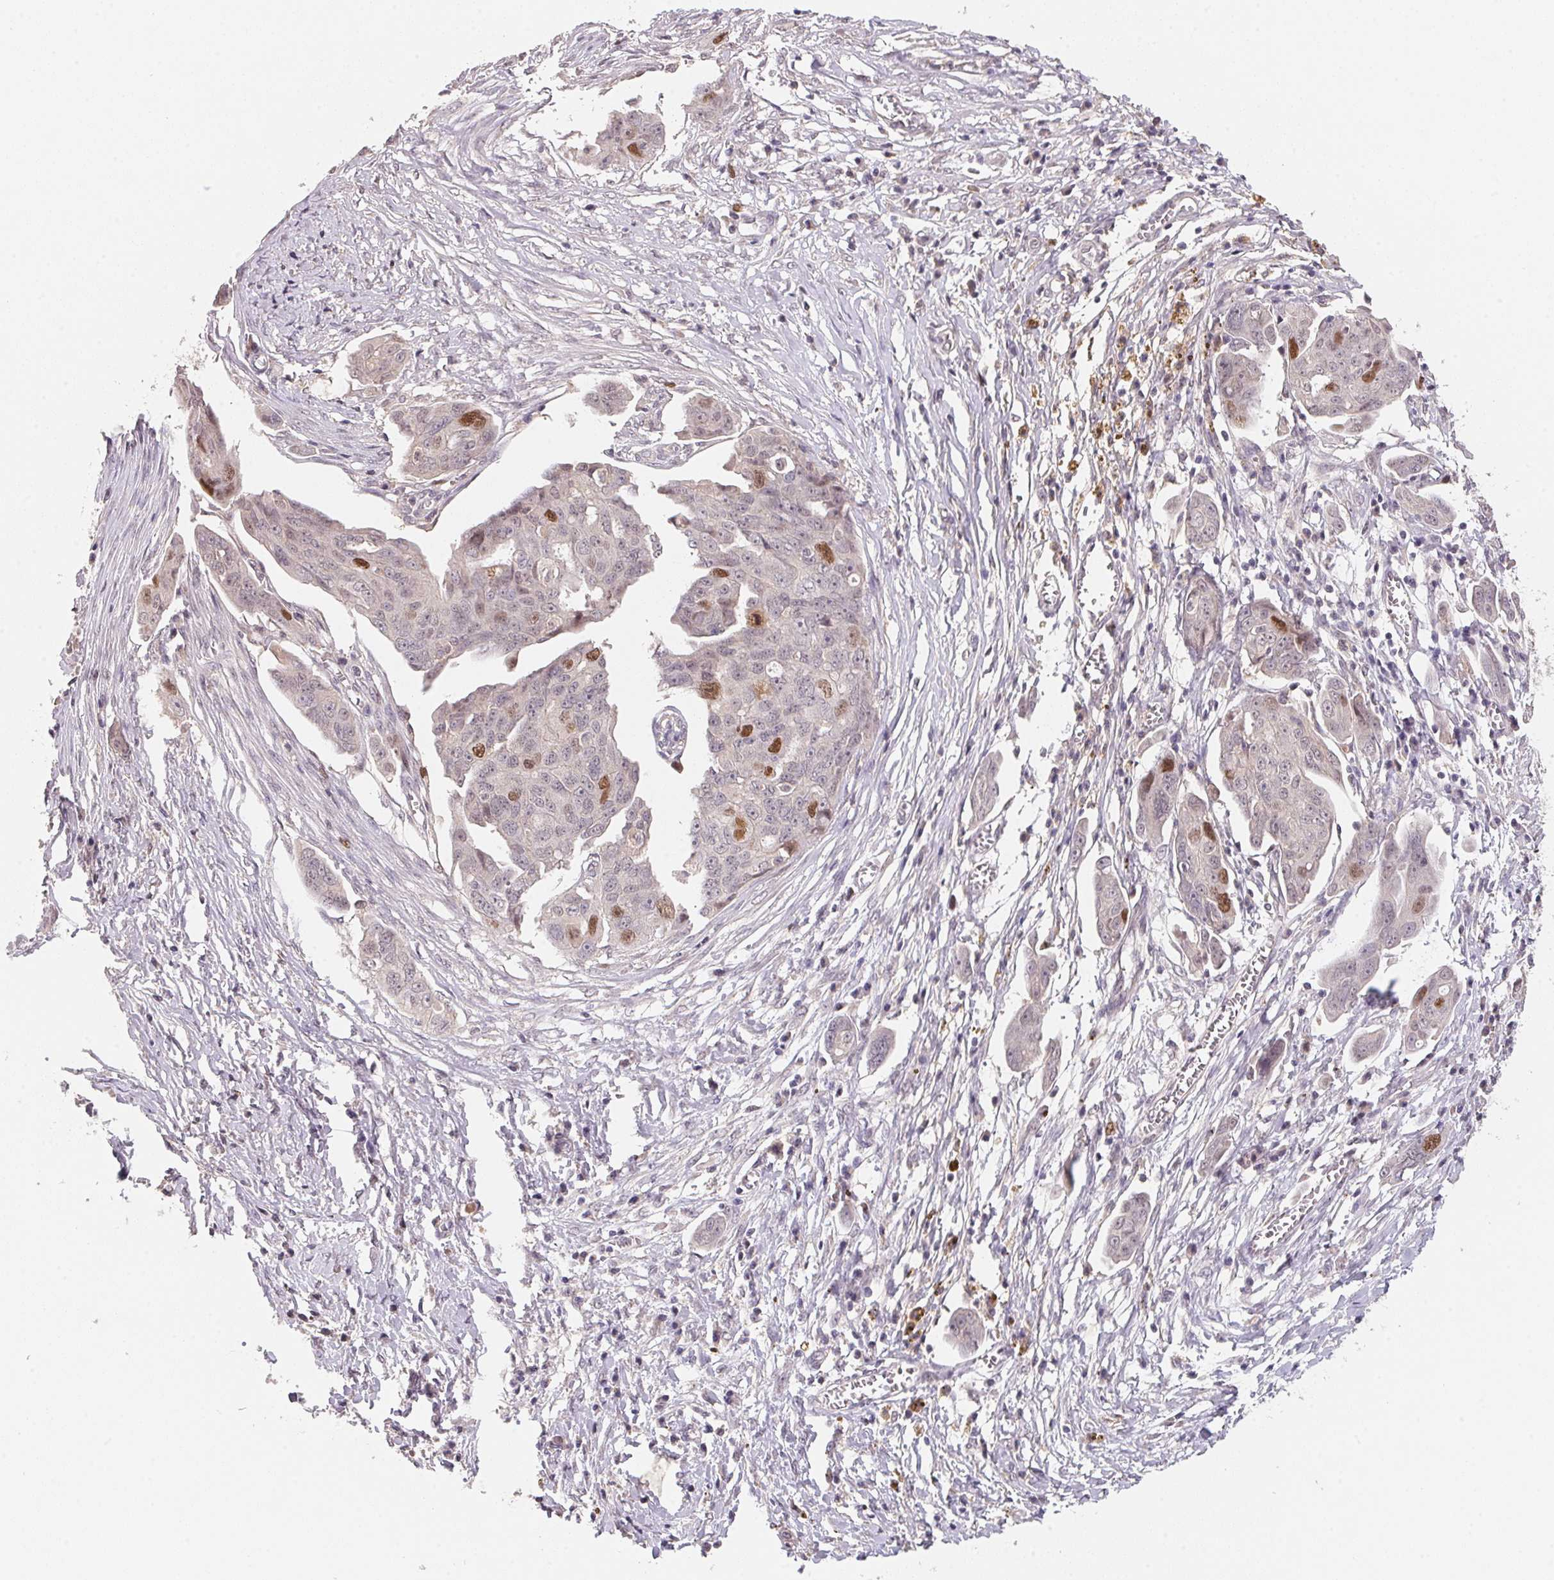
{"staining": {"intensity": "moderate", "quantity": "<25%", "location": "nuclear"}, "tissue": "ovarian cancer", "cell_type": "Tumor cells", "image_type": "cancer", "snomed": [{"axis": "morphology", "description": "Carcinoma, endometroid"}, {"axis": "topography", "description": "Ovary"}], "caption": "Moderate nuclear staining for a protein is appreciated in approximately <25% of tumor cells of ovarian cancer using immunohistochemistry (IHC).", "gene": "KIFC1", "patient": {"sex": "female", "age": 70}}